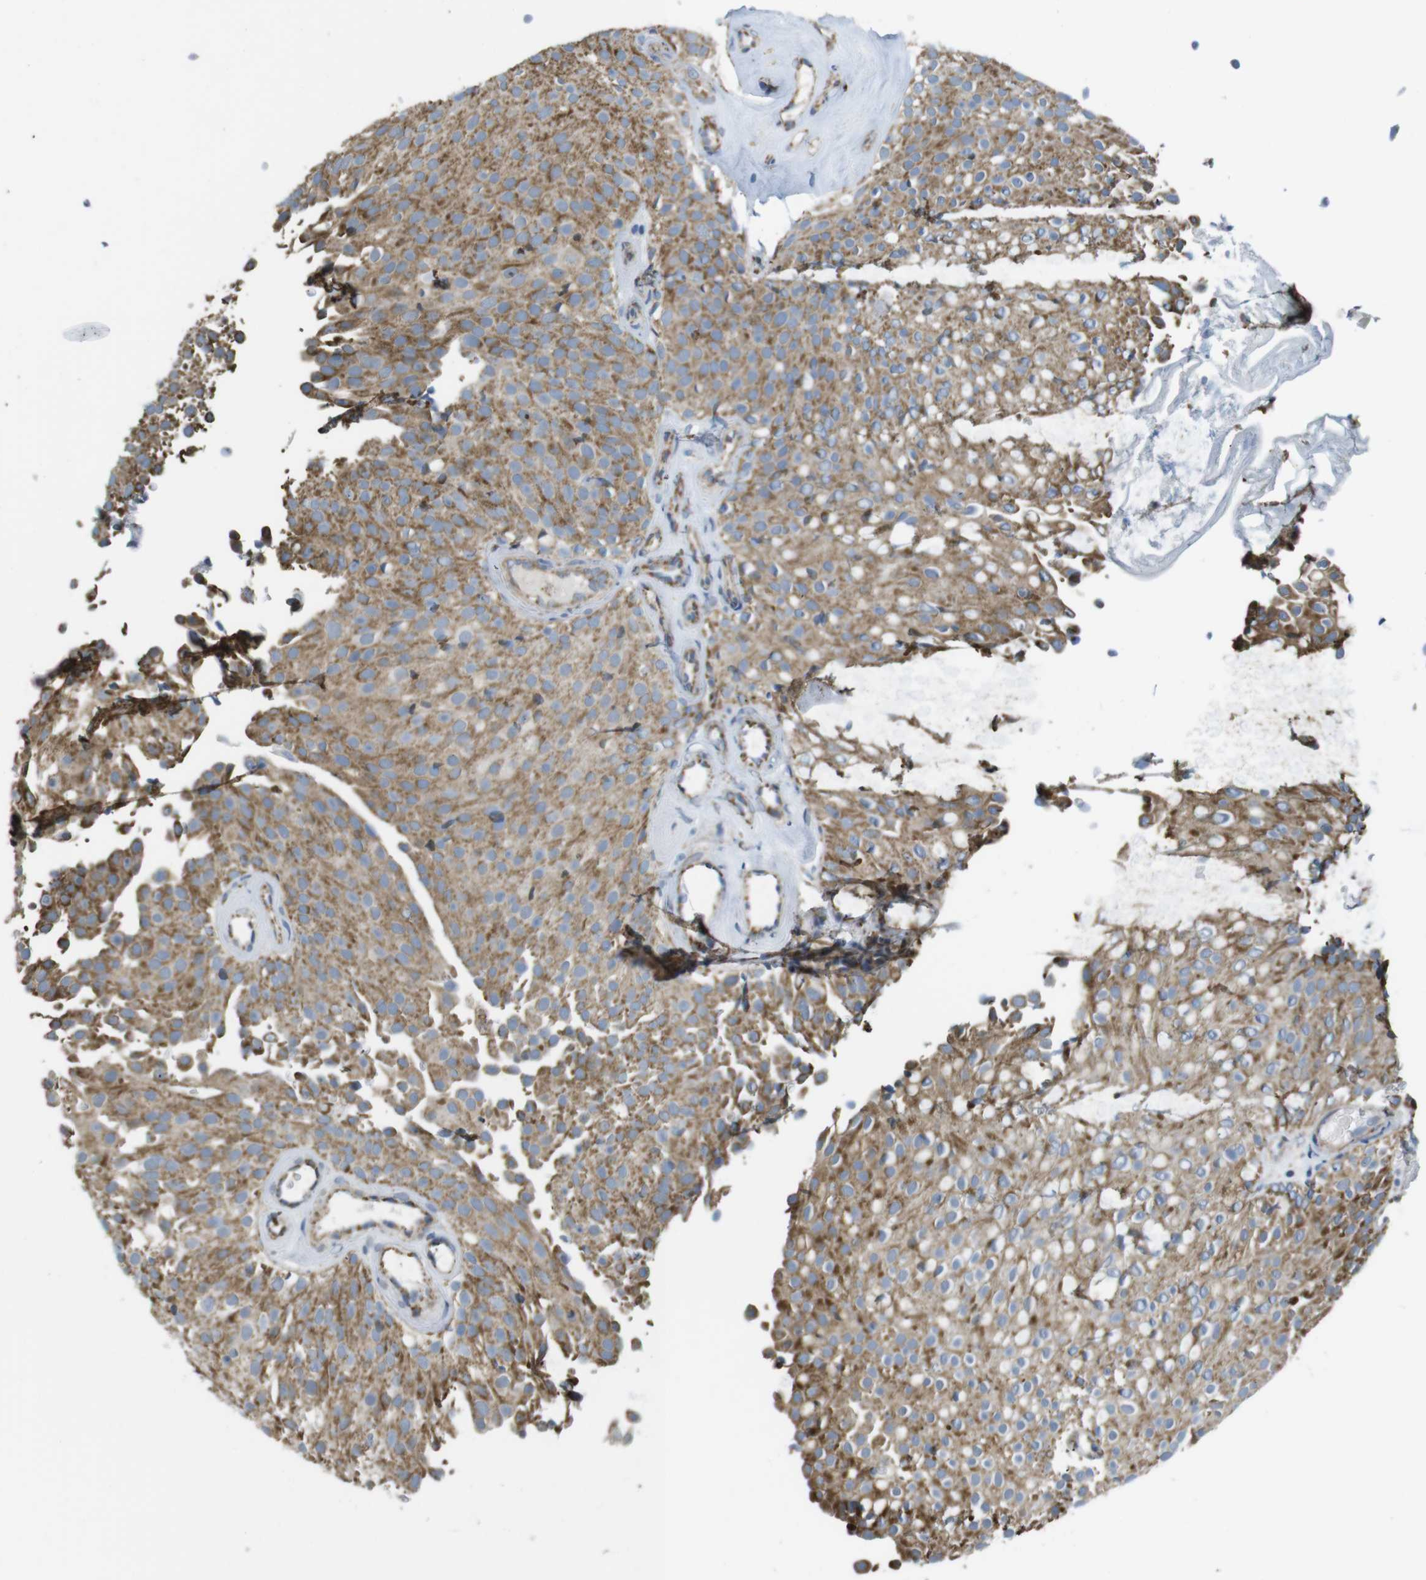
{"staining": {"intensity": "moderate", "quantity": ">75%", "location": "cytoplasmic/membranous"}, "tissue": "urothelial cancer", "cell_type": "Tumor cells", "image_type": "cancer", "snomed": [{"axis": "morphology", "description": "Urothelial carcinoma, Low grade"}, {"axis": "topography", "description": "Urinary bladder"}], "caption": "Brown immunohistochemical staining in low-grade urothelial carcinoma reveals moderate cytoplasmic/membranous positivity in about >75% of tumor cells. (DAB = brown stain, brightfield microscopy at high magnification).", "gene": "GRIK2", "patient": {"sex": "male", "age": 78}}